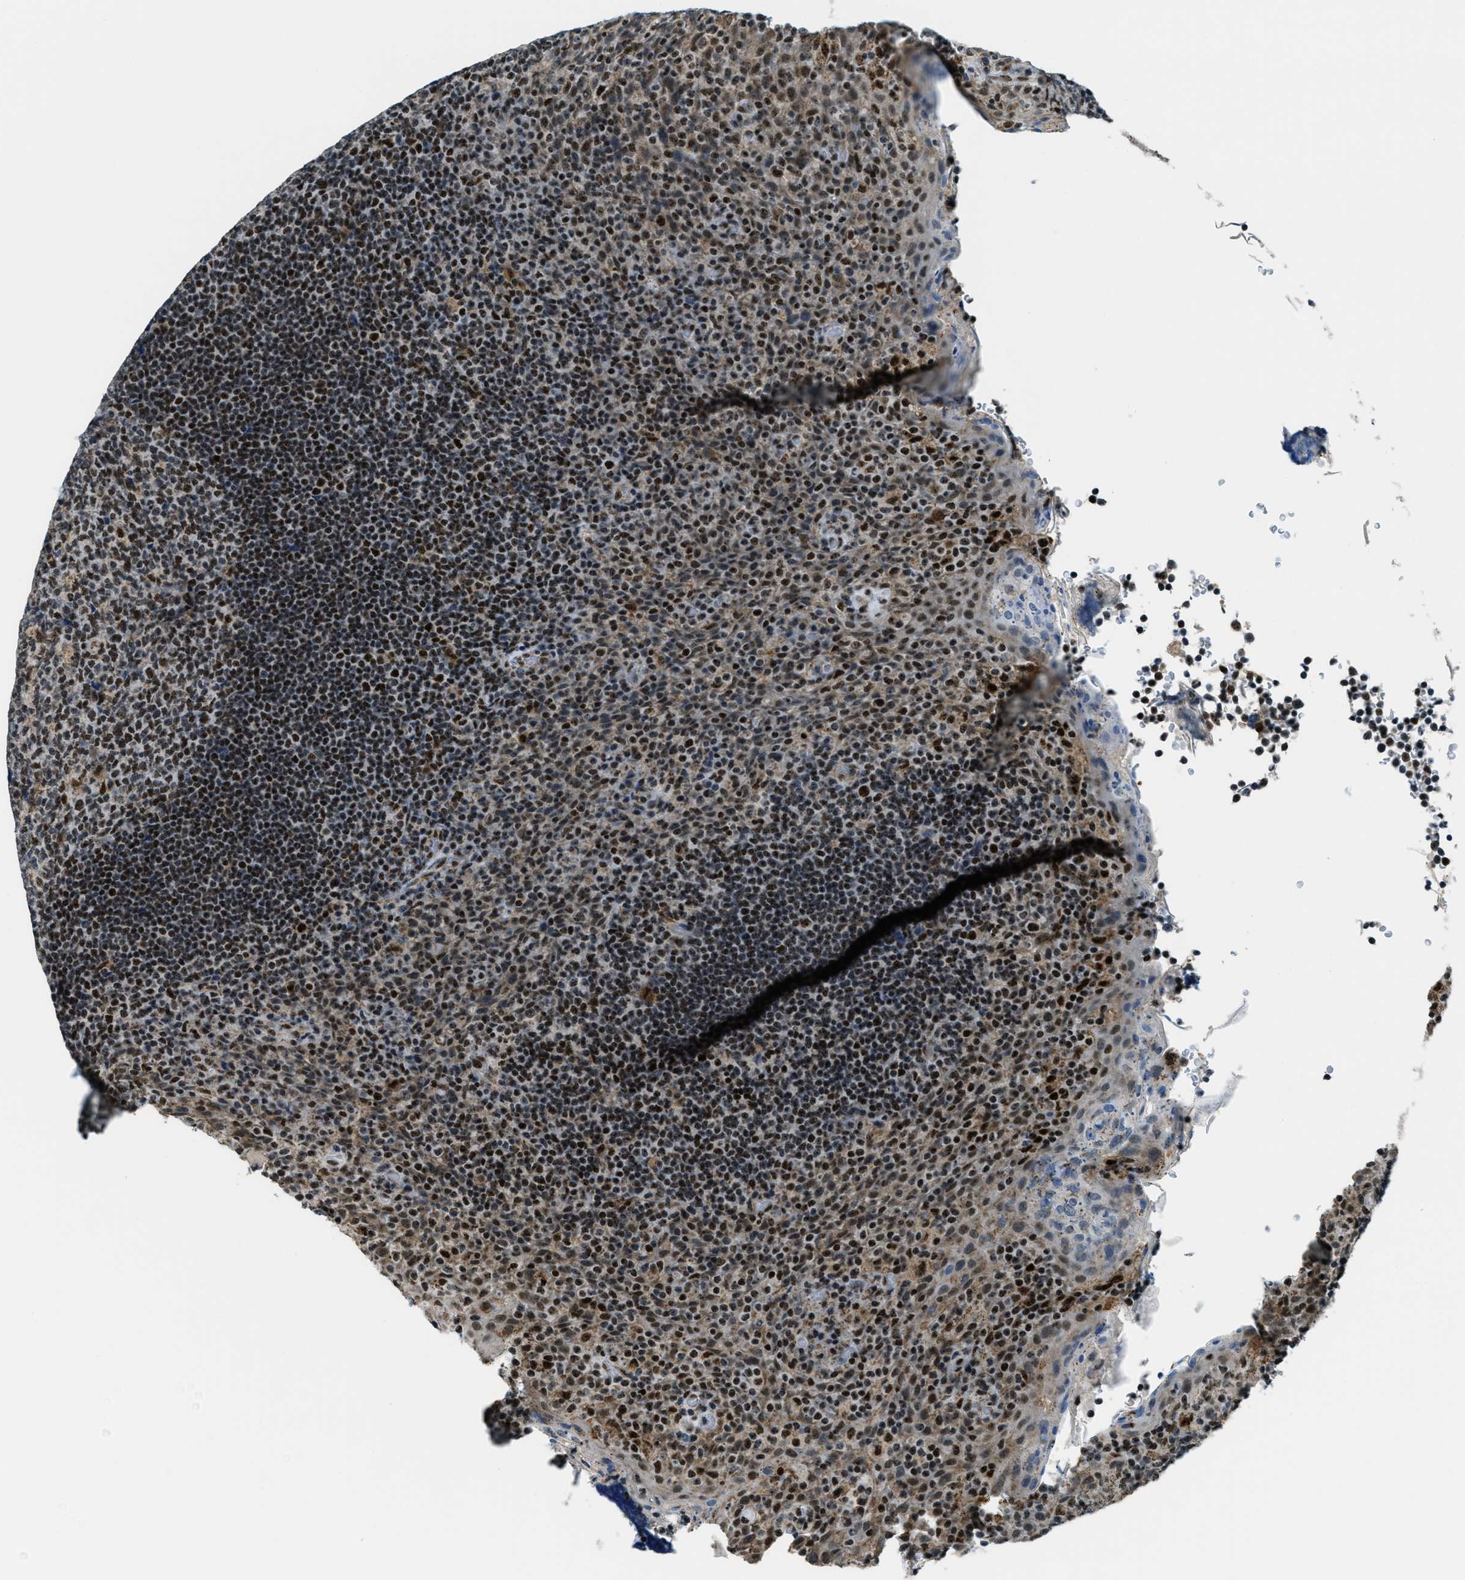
{"staining": {"intensity": "moderate", "quantity": "<25%", "location": "nuclear"}, "tissue": "tonsil", "cell_type": "Germinal center cells", "image_type": "normal", "snomed": [{"axis": "morphology", "description": "Normal tissue, NOS"}, {"axis": "topography", "description": "Tonsil"}], "caption": "A brown stain shows moderate nuclear staining of a protein in germinal center cells of unremarkable tonsil. The protein is shown in brown color, while the nuclei are stained blue.", "gene": "SP100", "patient": {"sex": "male", "age": 17}}